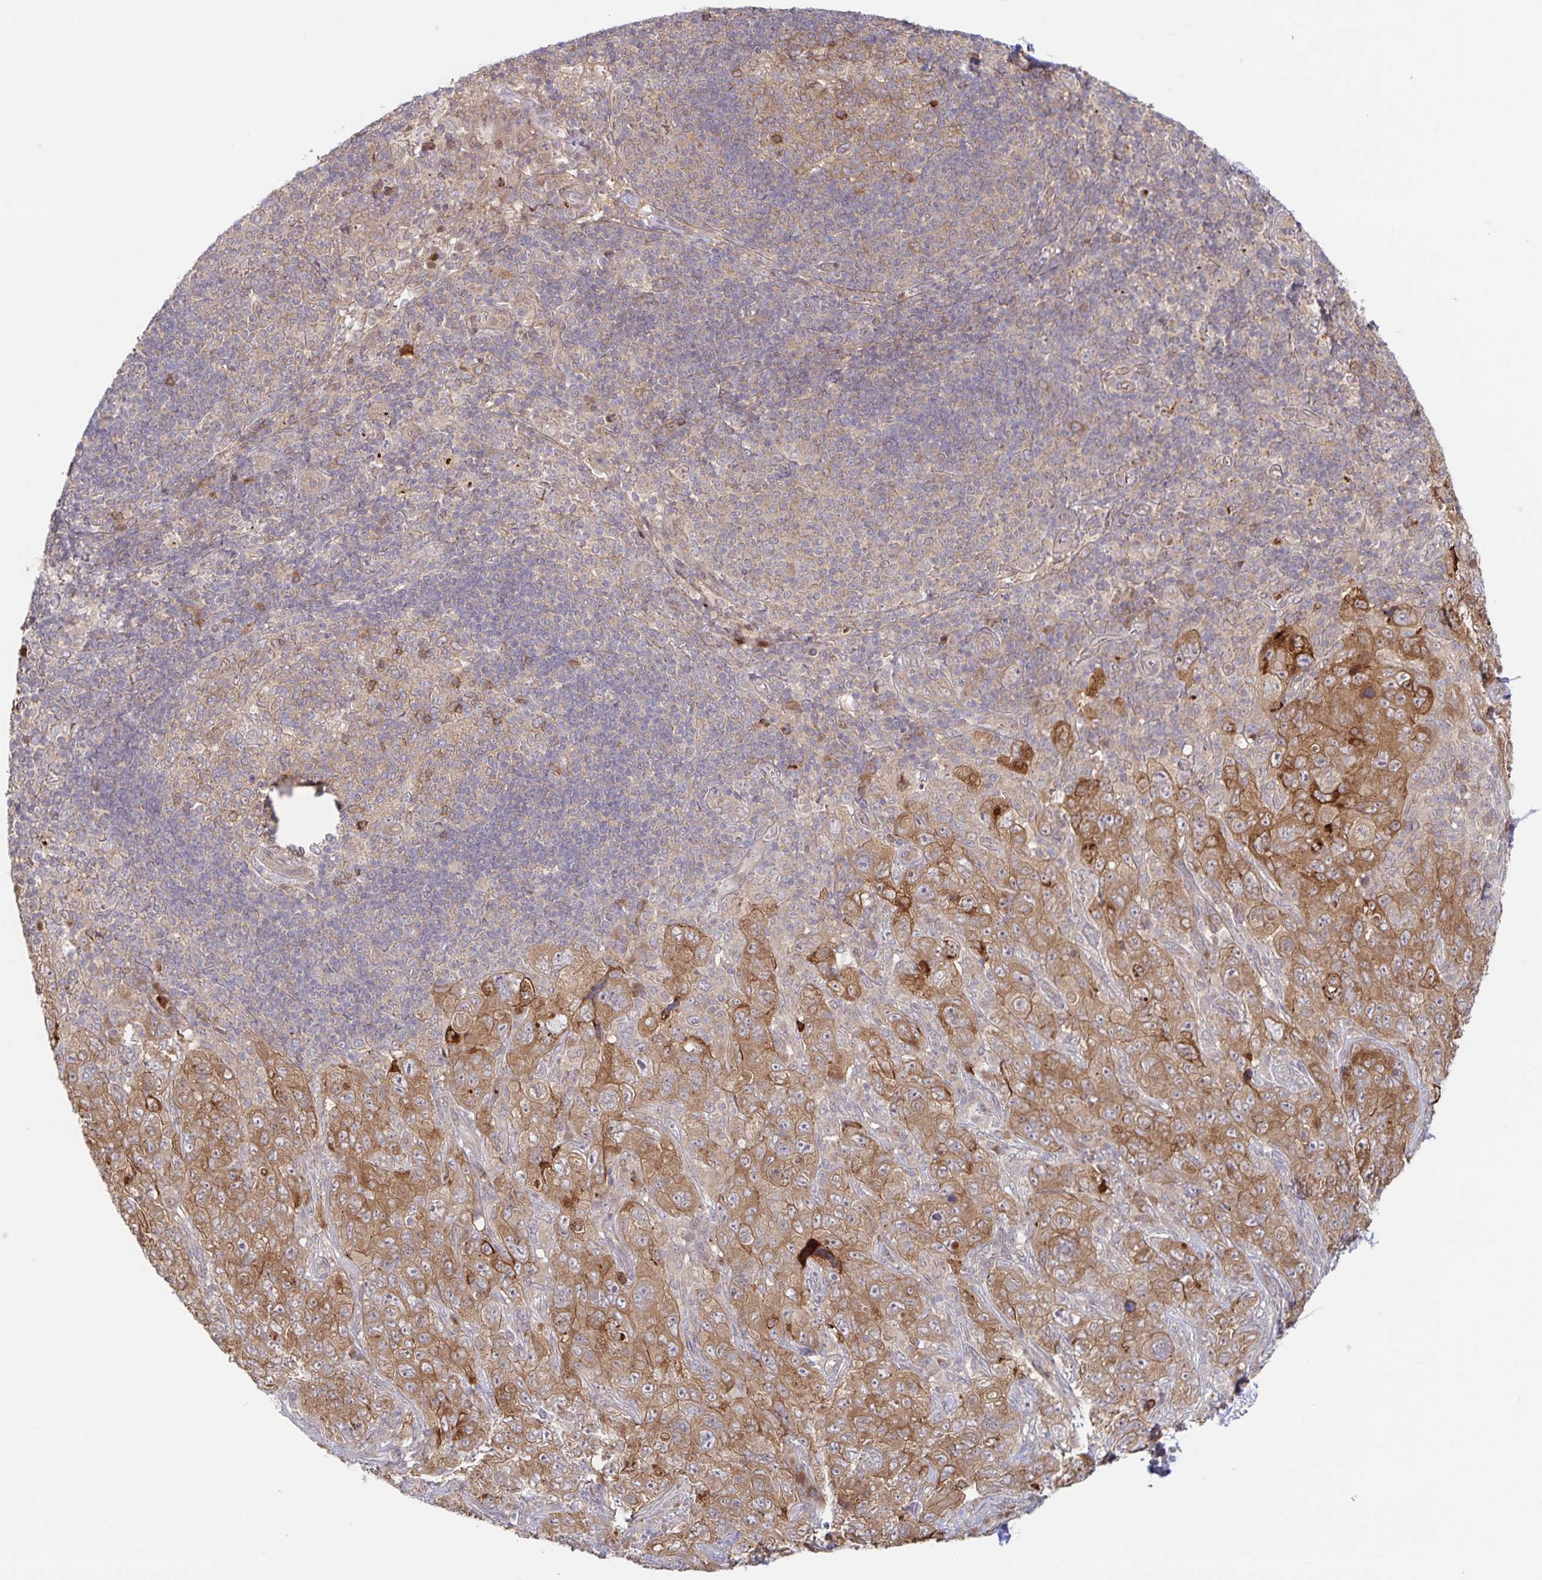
{"staining": {"intensity": "moderate", "quantity": ">75%", "location": "cytoplasmic/membranous"}, "tissue": "pancreatic cancer", "cell_type": "Tumor cells", "image_type": "cancer", "snomed": [{"axis": "morphology", "description": "Adenocarcinoma, NOS"}, {"axis": "topography", "description": "Pancreas"}], "caption": "The immunohistochemical stain shows moderate cytoplasmic/membranous expression in tumor cells of pancreatic adenocarcinoma tissue. (DAB (3,3'-diaminobenzidine) = brown stain, brightfield microscopy at high magnification).", "gene": "AACS", "patient": {"sex": "male", "age": 68}}